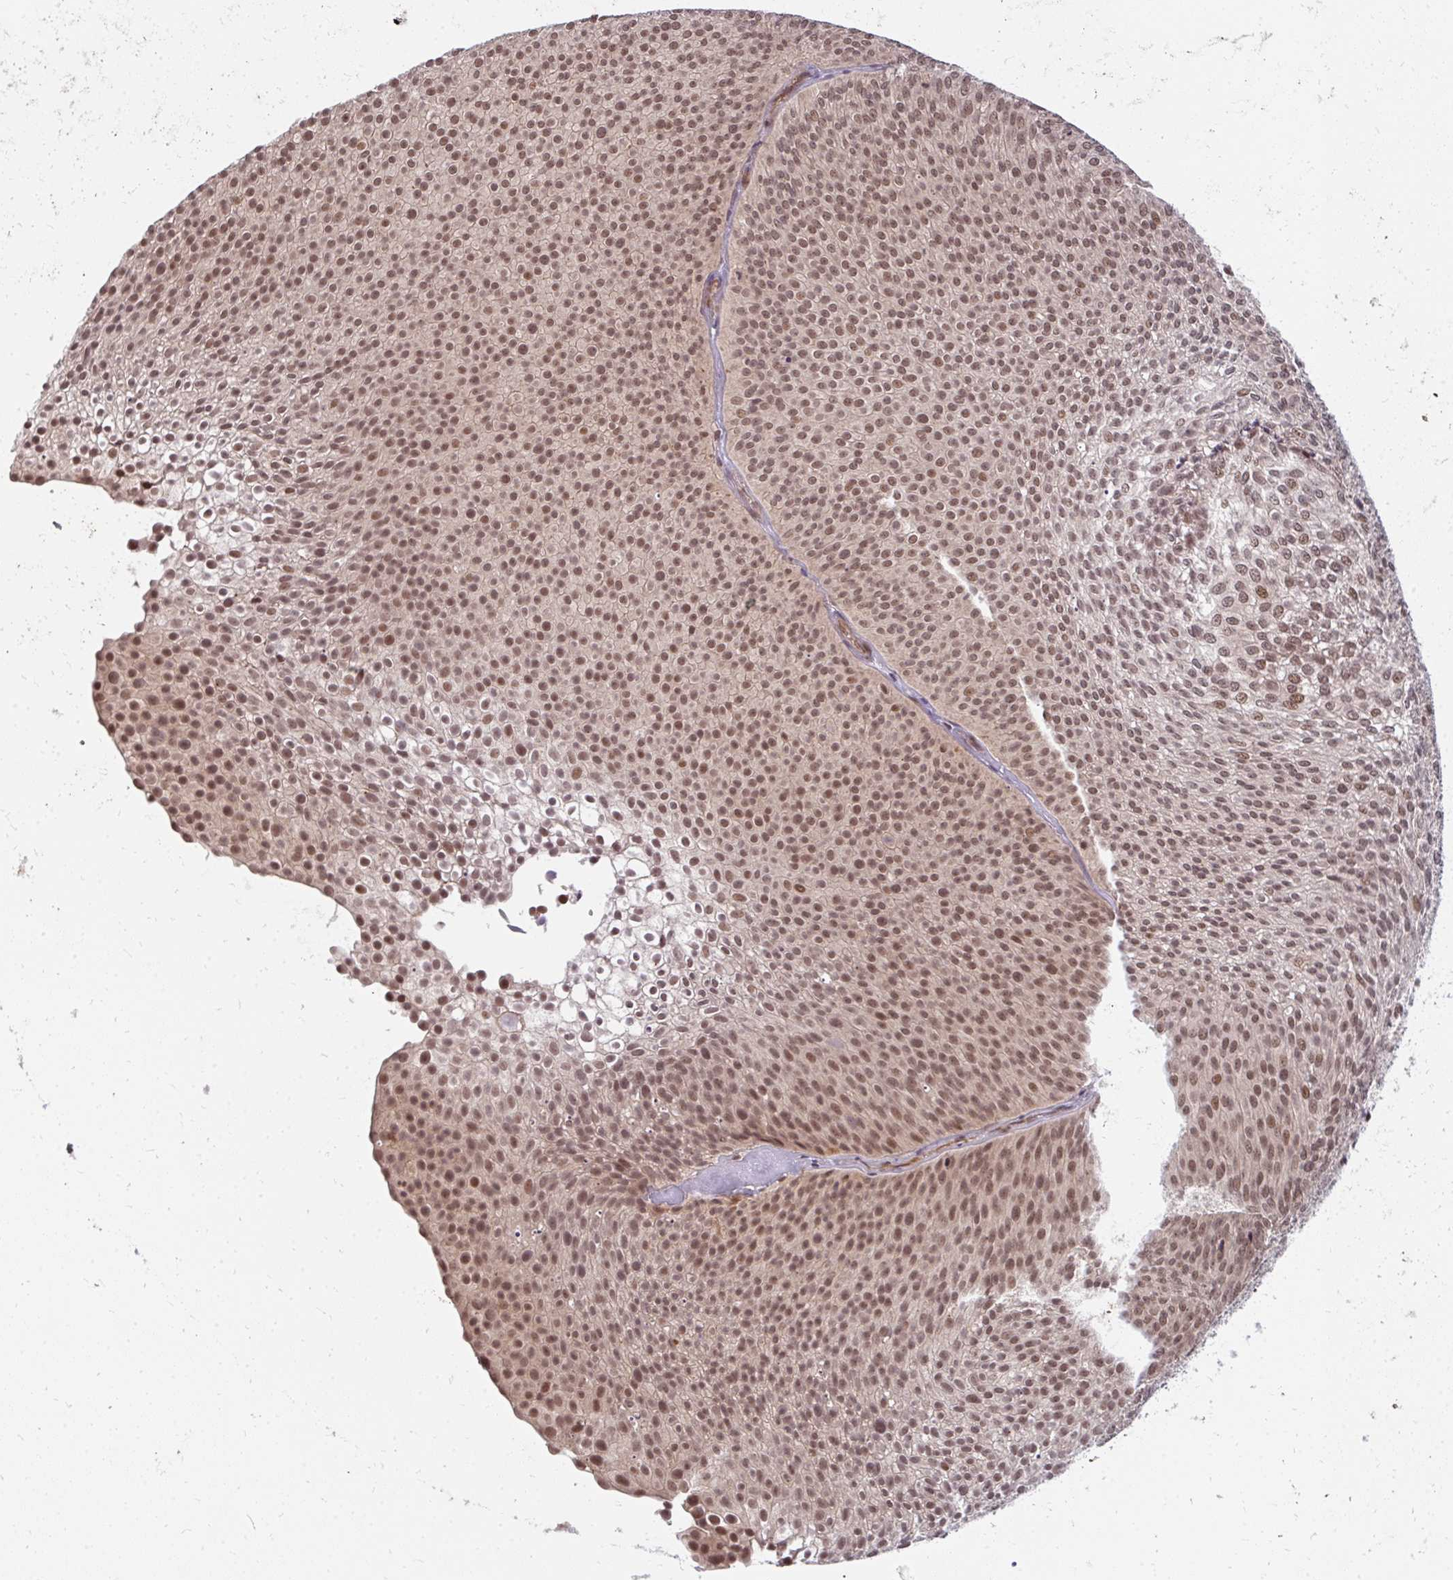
{"staining": {"intensity": "moderate", "quantity": ">75%", "location": "nuclear"}, "tissue": "urothelial cancer", "cell_type": "Tumor cells", "image_type": "cancer", "snomed": [{"axis": "morphology", "description": "Urothelial carcinoma, Low grade"}, {"axis": "topography", "description": "Urinary bladder"}], "caption": "This is an image of immunohistochemistry staining of urothelial carcinoma (low-grade), which shows moderate expression in the nuclear of tumor cells.", "gene": "GTF3C6", "patient": {"sex": "male", "age": 91}}